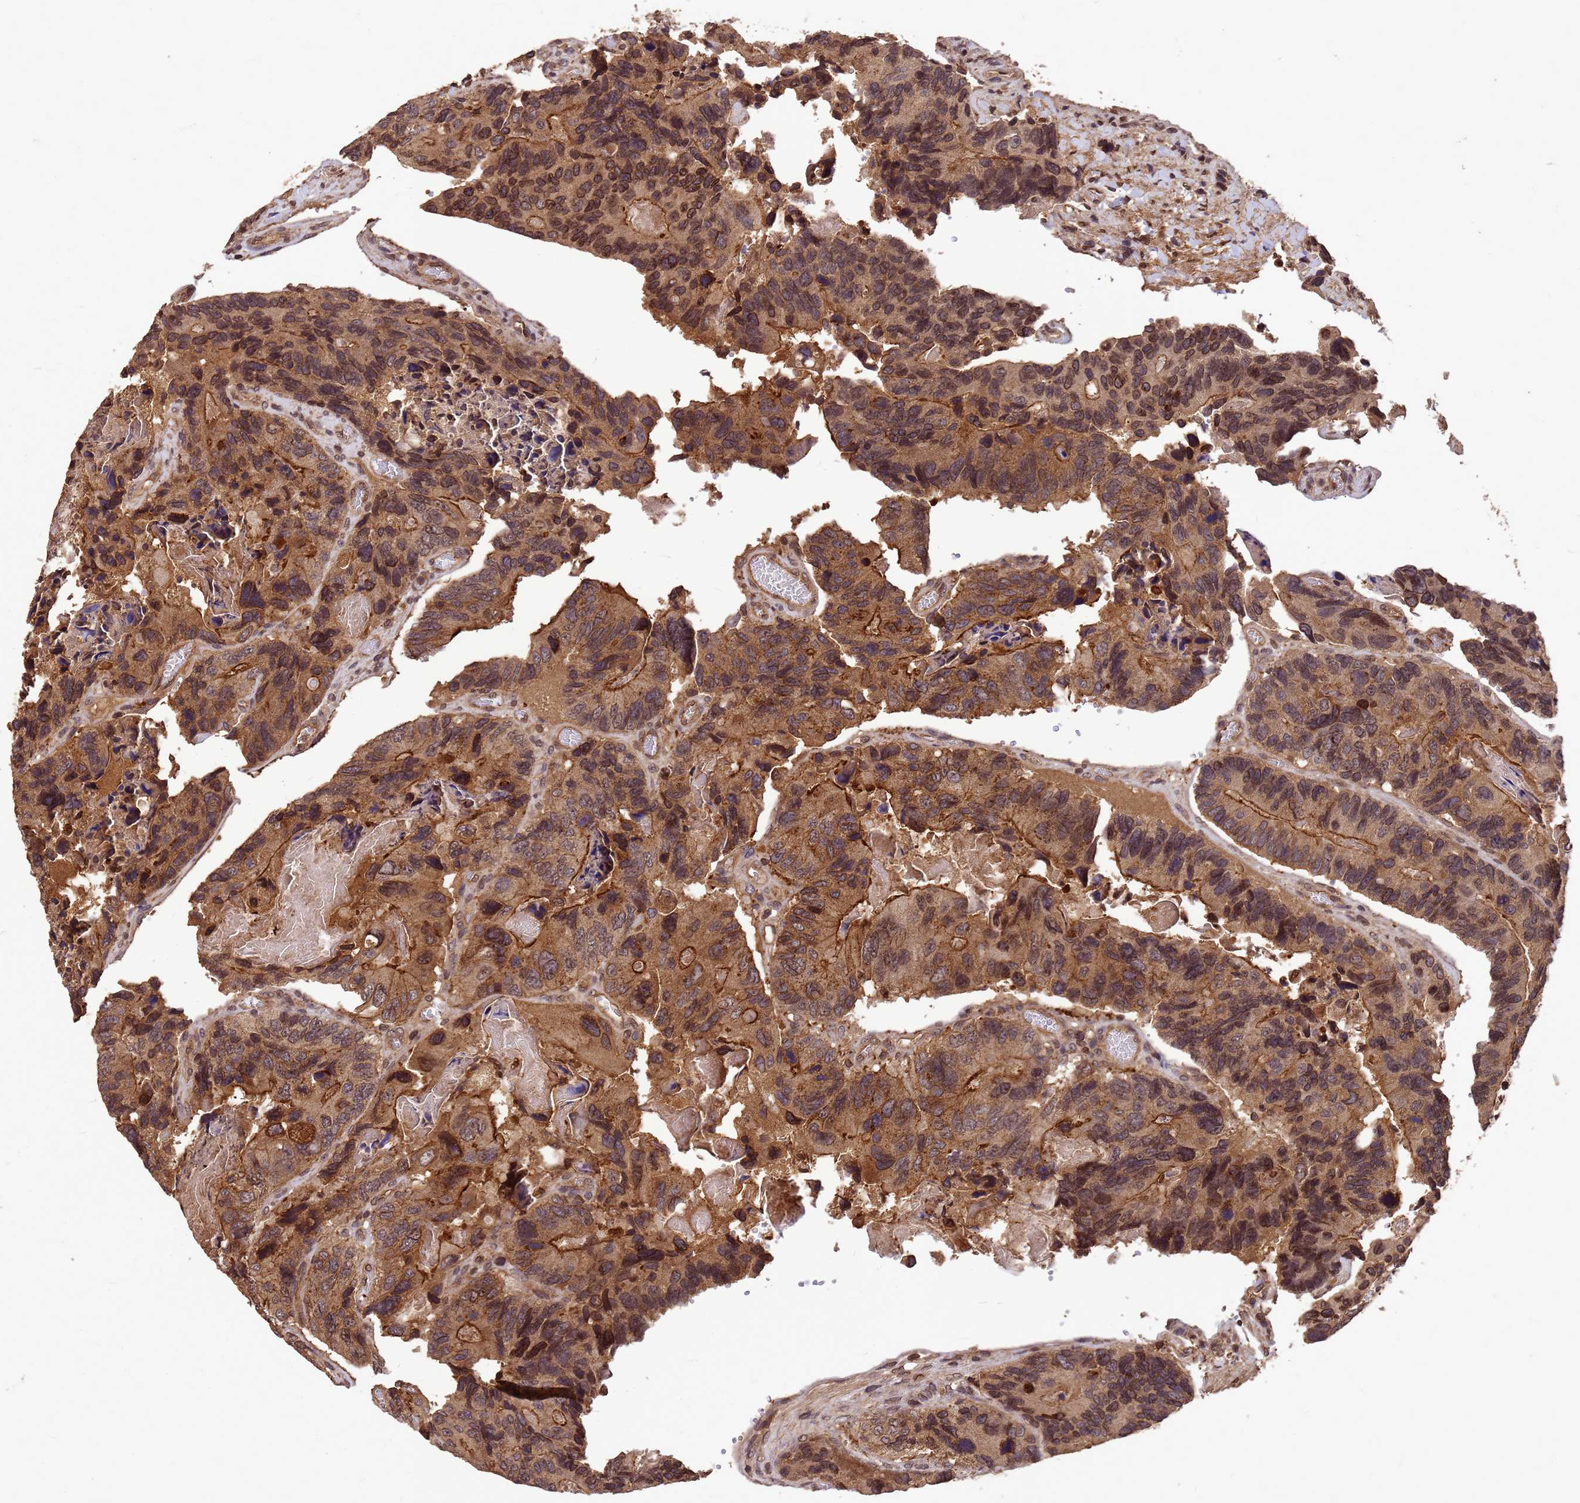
{"staining": {"intensity": "moderate", "quantity": ">75%", "location": "cytoplasmic/membranous,nuclear"}, "tissue": "colorectal cancer", "cell_type": "Tumor cells", "image_type": "cancer", "snomed": [{"axis": "morphology", "description": "Adenocarcinoma, NOS"}, {"axis": "topography", "description": "Colon"}], "caption": "Protein expression analysis of colorectal adenocarcinoma shows moderate cytoplasmic/membranous and nuclear staining in approximately >75% of tumor cells. (DAB (3,3'-diaminobenzidine) IHC with brightfield microscopy, high magnification).", "gene": "C1orf35", "patient": {"sex": "male", "age": 84}}